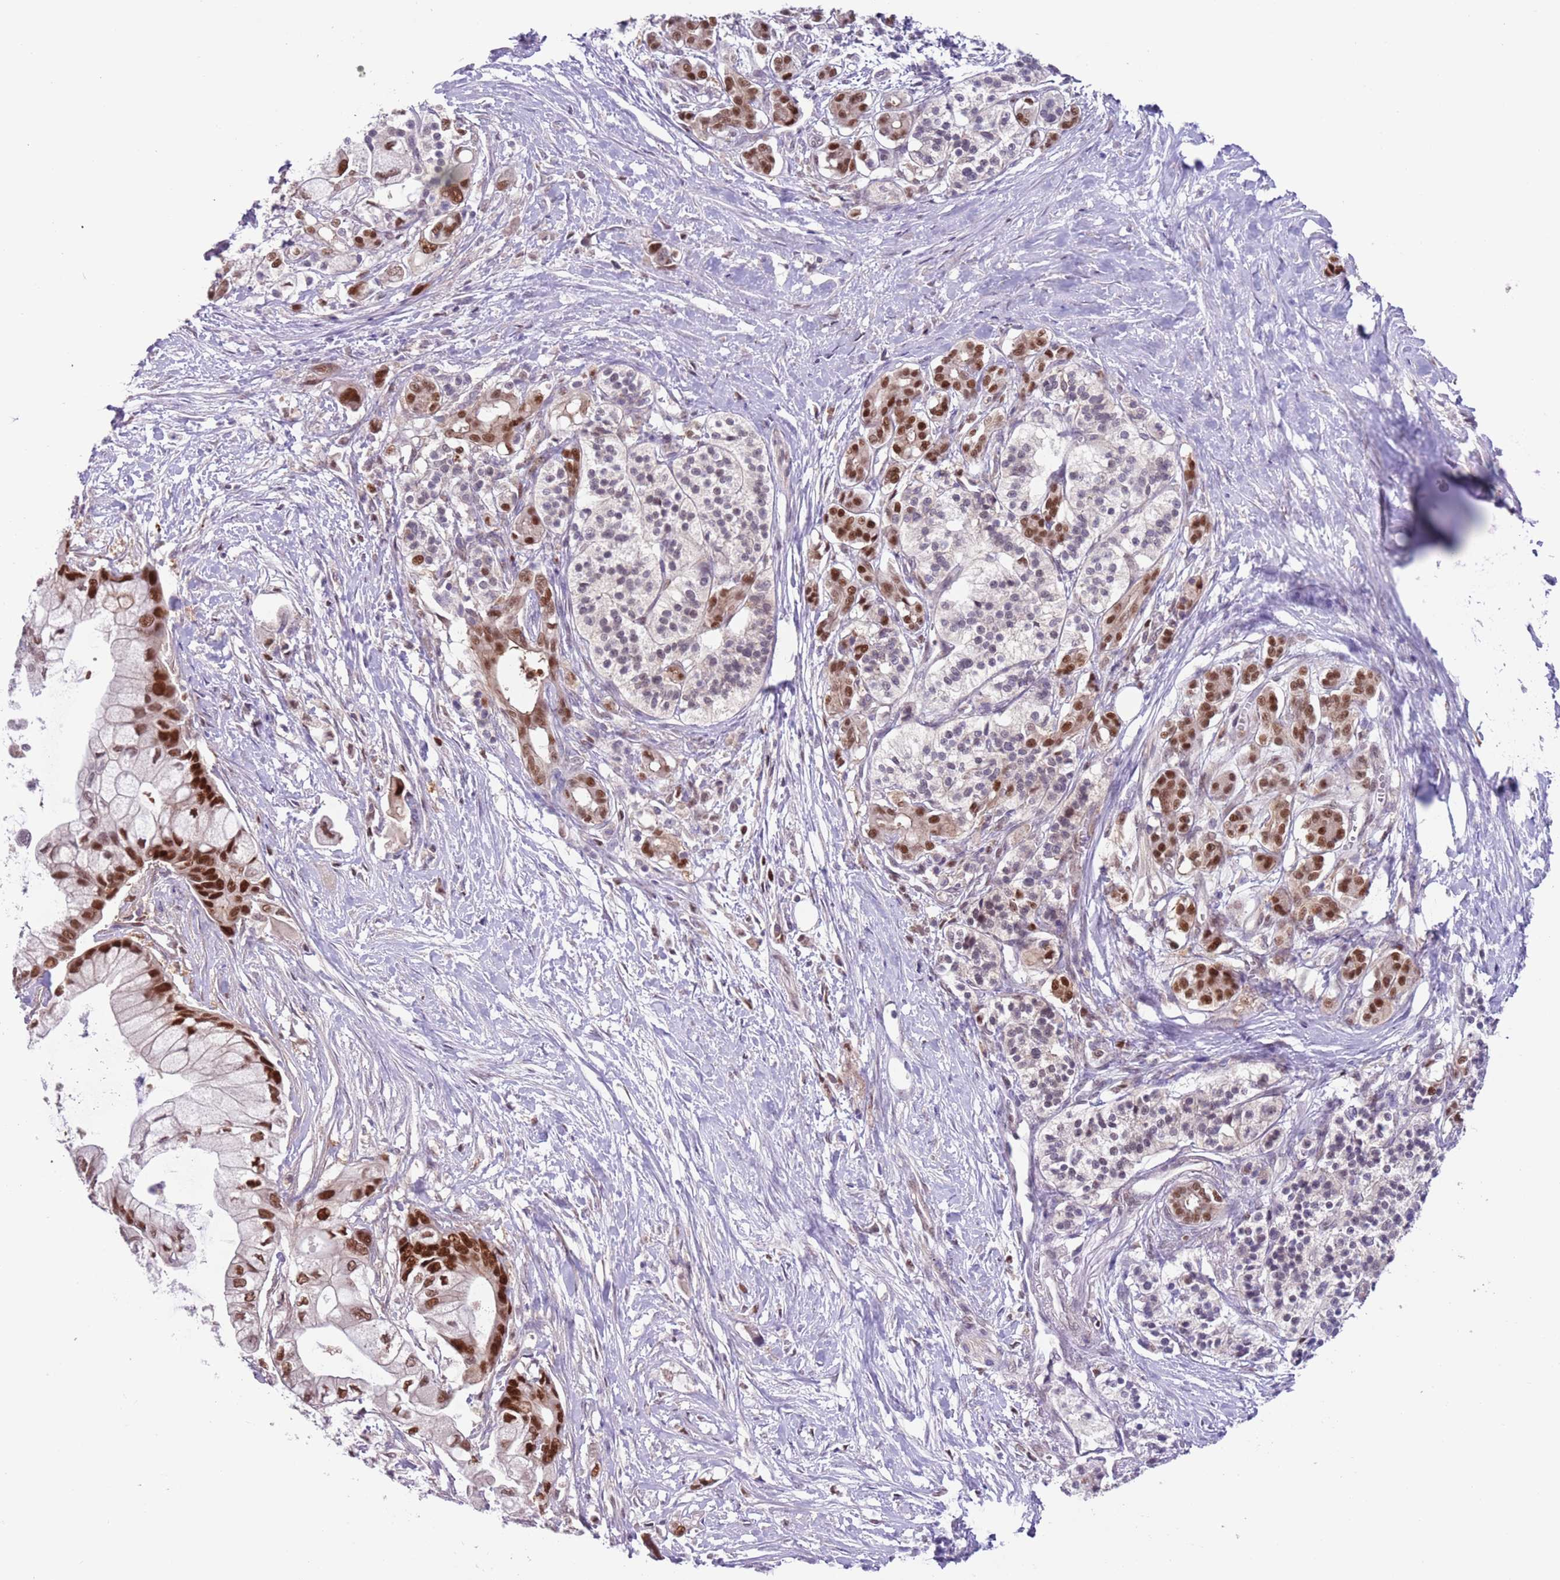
{"staining": {"intensity": "strong", "quantity": ">75%", "location": "nuclear"}, "tissue": "pancreatic cancer", "cell_type": "Tumor cells", "image_type": "cancer", "snomed": [{"axis": "morphology", "description": "Adenocarcinoma, NOS"}, {"axis": "topography", "description": "Pancreas"}], "caption": "Immunohistochemical staining of human adenocarcinoma (pancreatic) exhibits strong nuclear protein staining in about >75% of tumor cells.", "gene": "RMND5B", "patient": {"sex": "male", "age": 68}}